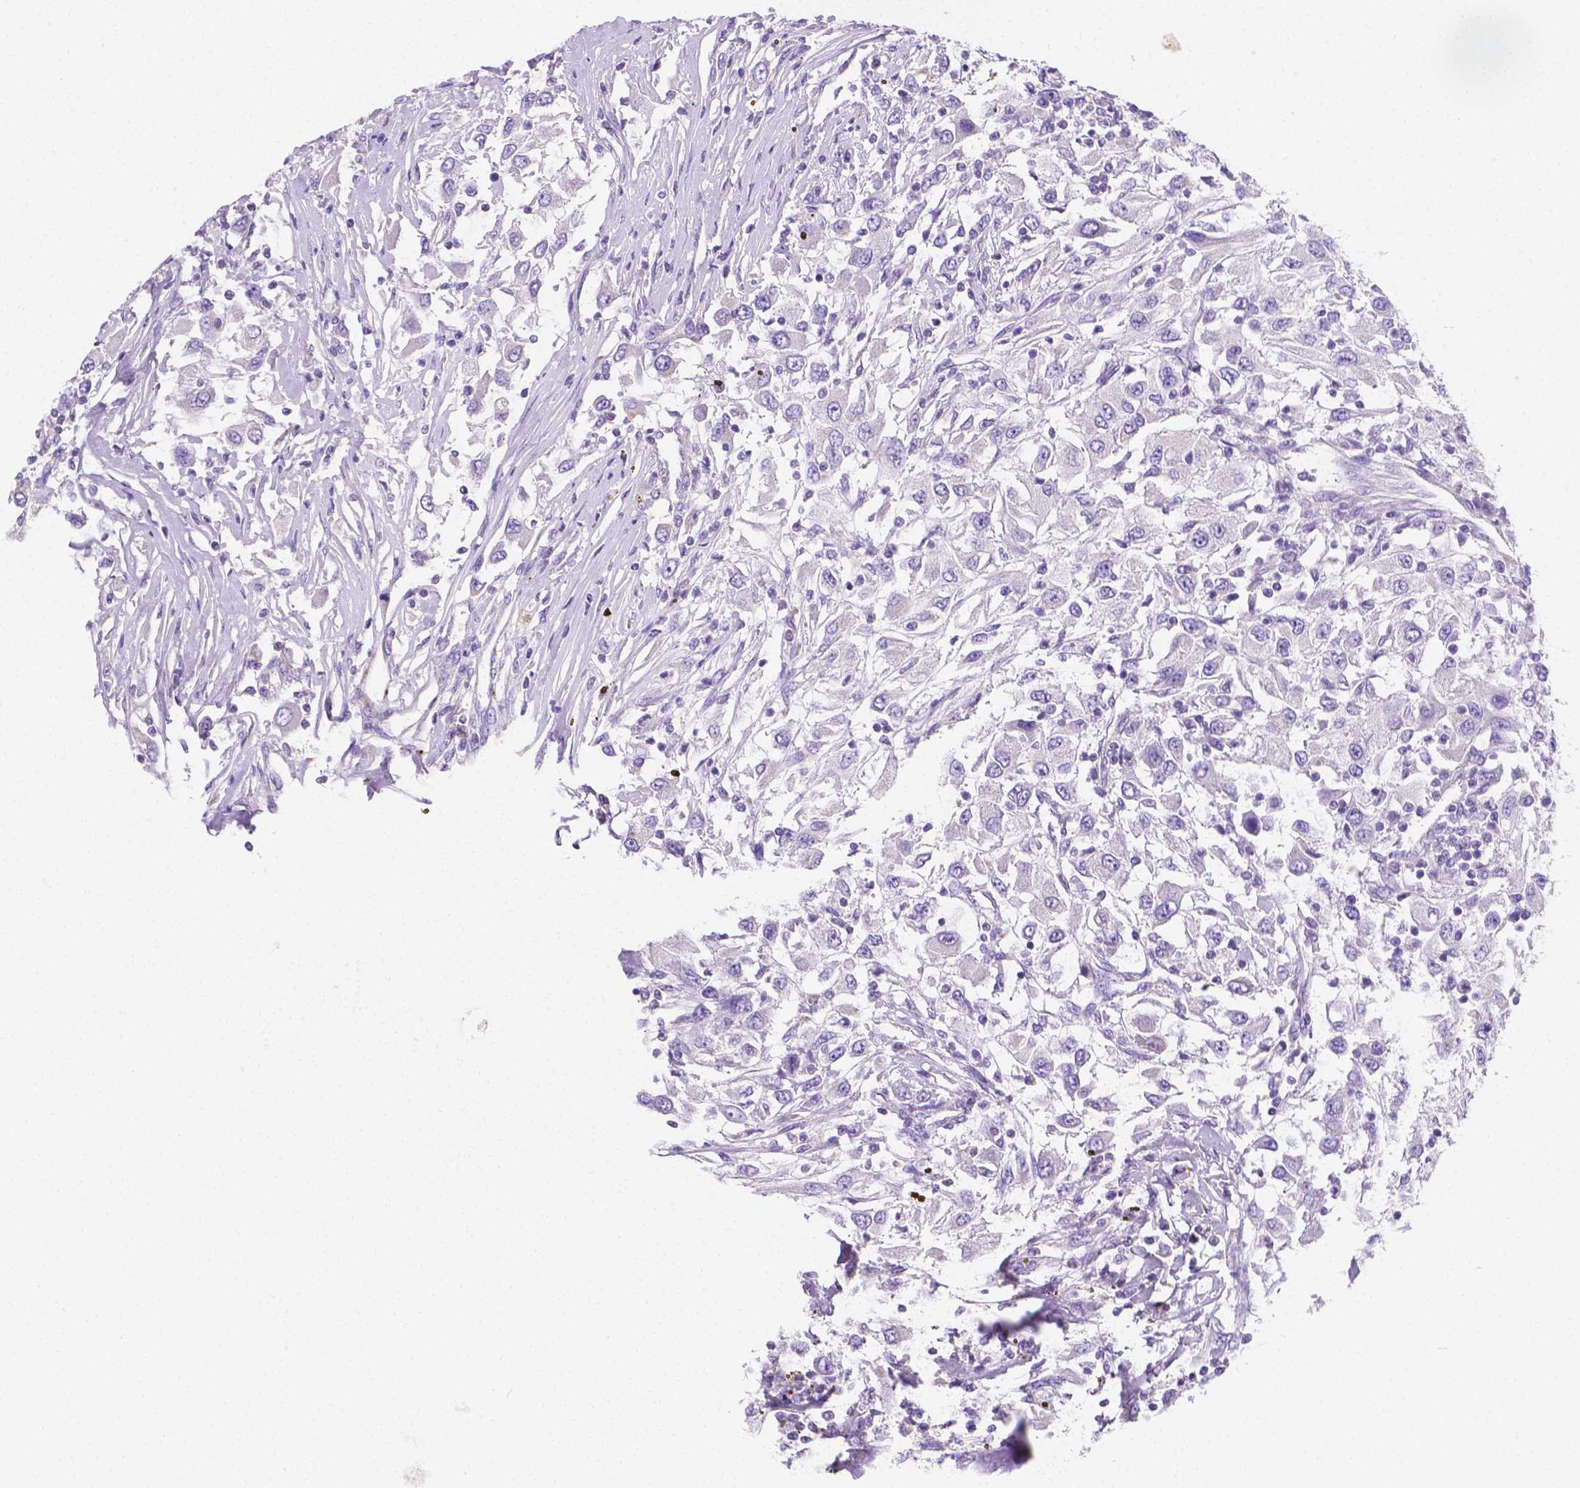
{"staining": {"intensity": "negative", "quantity": "none", "location": "none"}, "tissue": "renal cancer", "cell_type": "Tumor cells", "image_type": "cancer", "snomed": [{"axis": "morphology", "description": "Adenocarcinoma, NOS"}, {"axis": "topography", "description": "Kidney"}], "caption": "IHC histopathology image of human renal cancer stained for a protein (brown), which reveals no positivity in tumor cells.", "gene": "SGTB", "patient": {"sex": "female", "age": 67}}